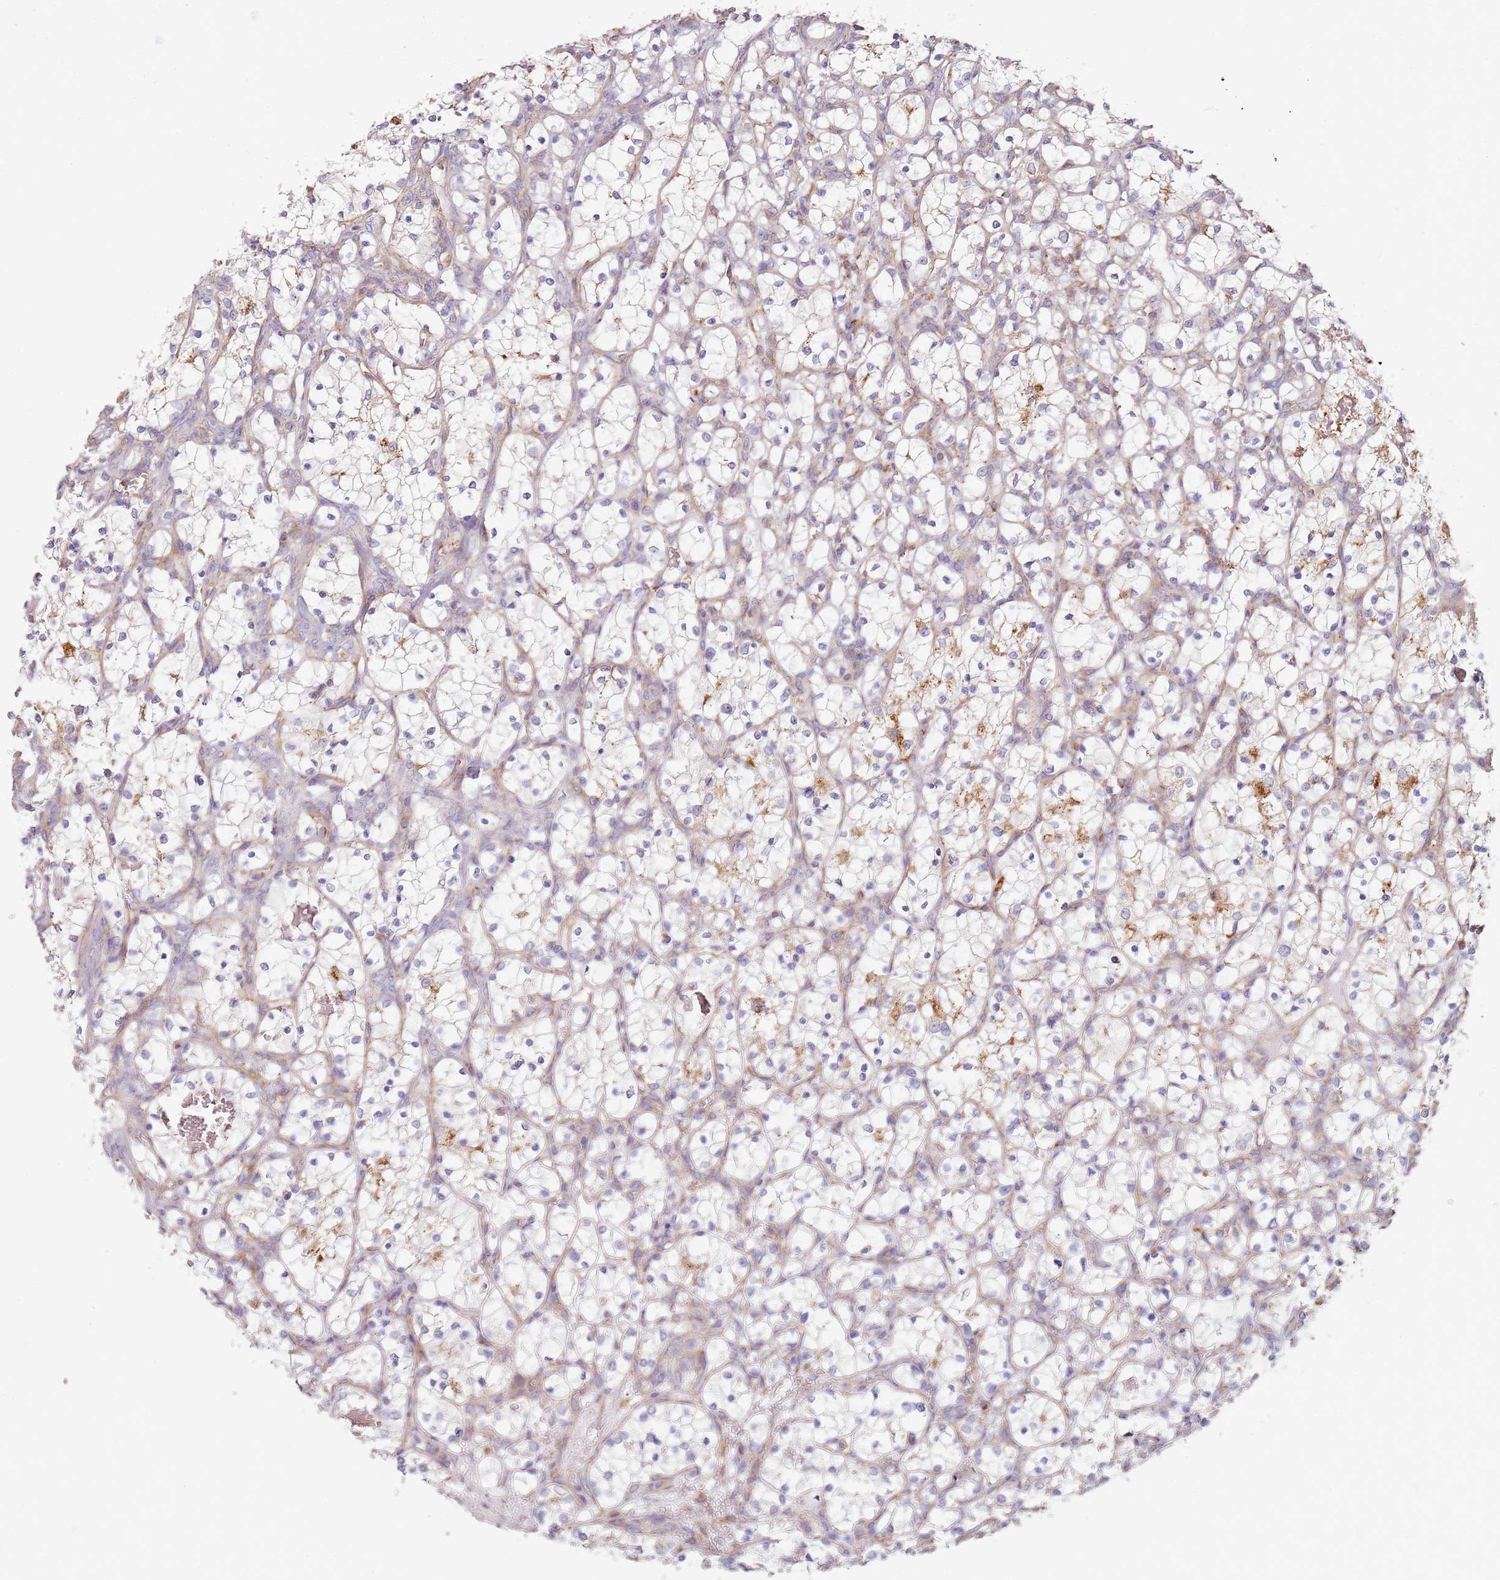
{"staining": {"intensity": "negative", "quantity": "none", "location": "none"}, "tissue": "renal cancer", "cell_type": "Tumor cells", "image_type": "cancer", "snomed": [{"axis": "morphology", "description": "Adenocarcinoma, NOS"}, {"axis": "topography", "description": "Kidney"}], "caption": "IHC image of neoplastic tissue: renal adenocarcinoma stained with DAB (3,3'-diaminobenzidine) demonstrates no significant protein expression in tumor cells. (Stains: DAB immunohistochemistry (IHC) with hematoxylin counter stain, Microscopy: brightfield microscopy at high magnification).", "gene": "PROKR2", "patient": {"sex": "female", "age": 69}}